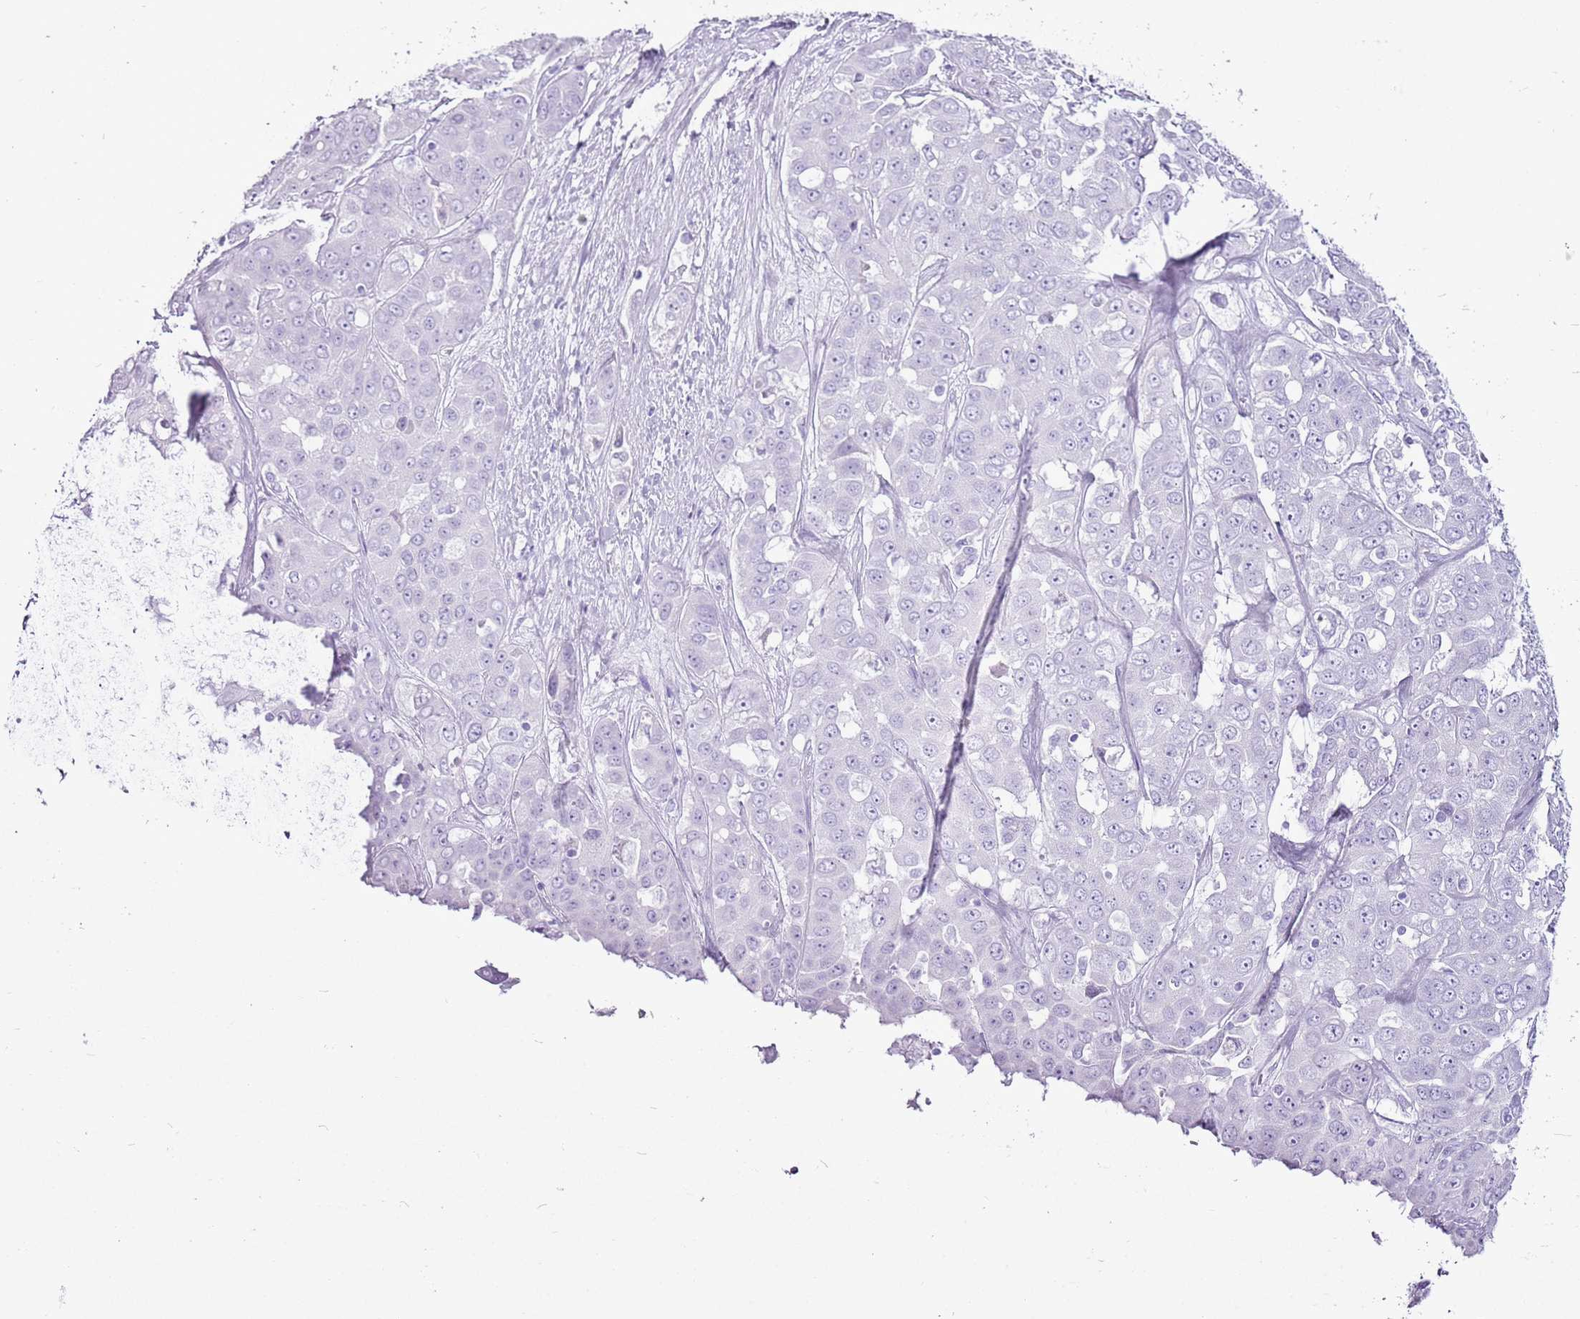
{"staining": {"intensity": "negative", "quantity": "none", "location": "none"}, "tissue": "liver cancer", "cell_type": "Tumor cells", "image_type": "cancer", "snomed": [{"axis": "morphology", "description": "Cholangiocarcinoma"}, {"axis": "topography", "description": "Liver"}], "caption": "Immunohistochemistry (IHC) of liver cancer demonstrates no expression in tumor cells.", "gene": "CNFN", "patient": {"sex": "female", "age": 52}}